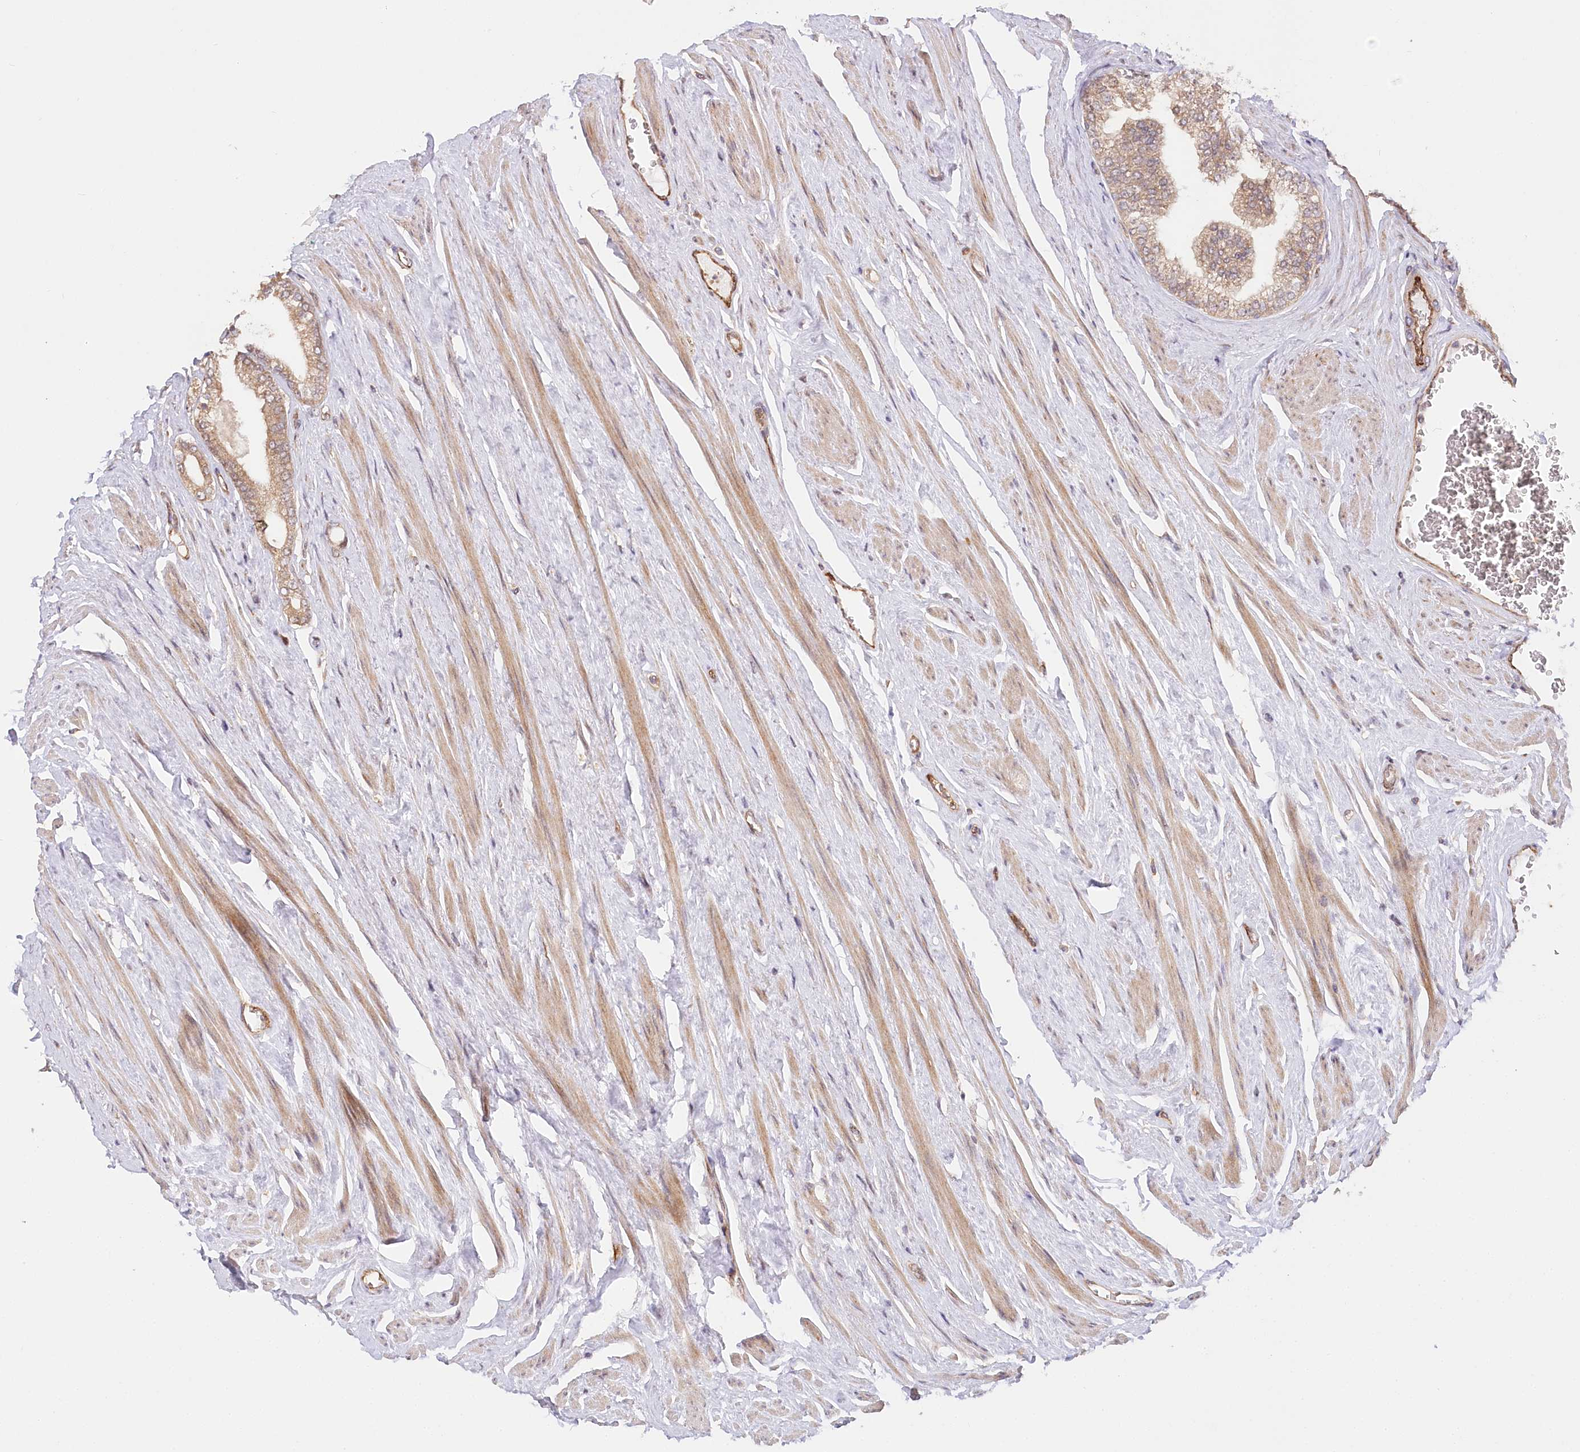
{"staining": {"intensity": "moderate", "quantity": ">75%", "location": "cytoplasmic/membranous"}, "tissue": "prostate cancer", "cell_type": "Tumor cells", "image_type": "cancer", "snomed": [{"axis": "morphology", "description": "Adenocarcinoma, Low grade"}, {"axis": "topography", "description": "Prostate"}], "caption": "This micrograph shows prostate low-grade adenocarcinoma stained with immunohistochemistry to label a protein in brown. The cytoplasmic/membranous of tumor cells show moderate positivity for the protein. Nuclei are counter-stained blue.", "gene": "CEP70", "patient": {"sex": "male", "age": 63}}